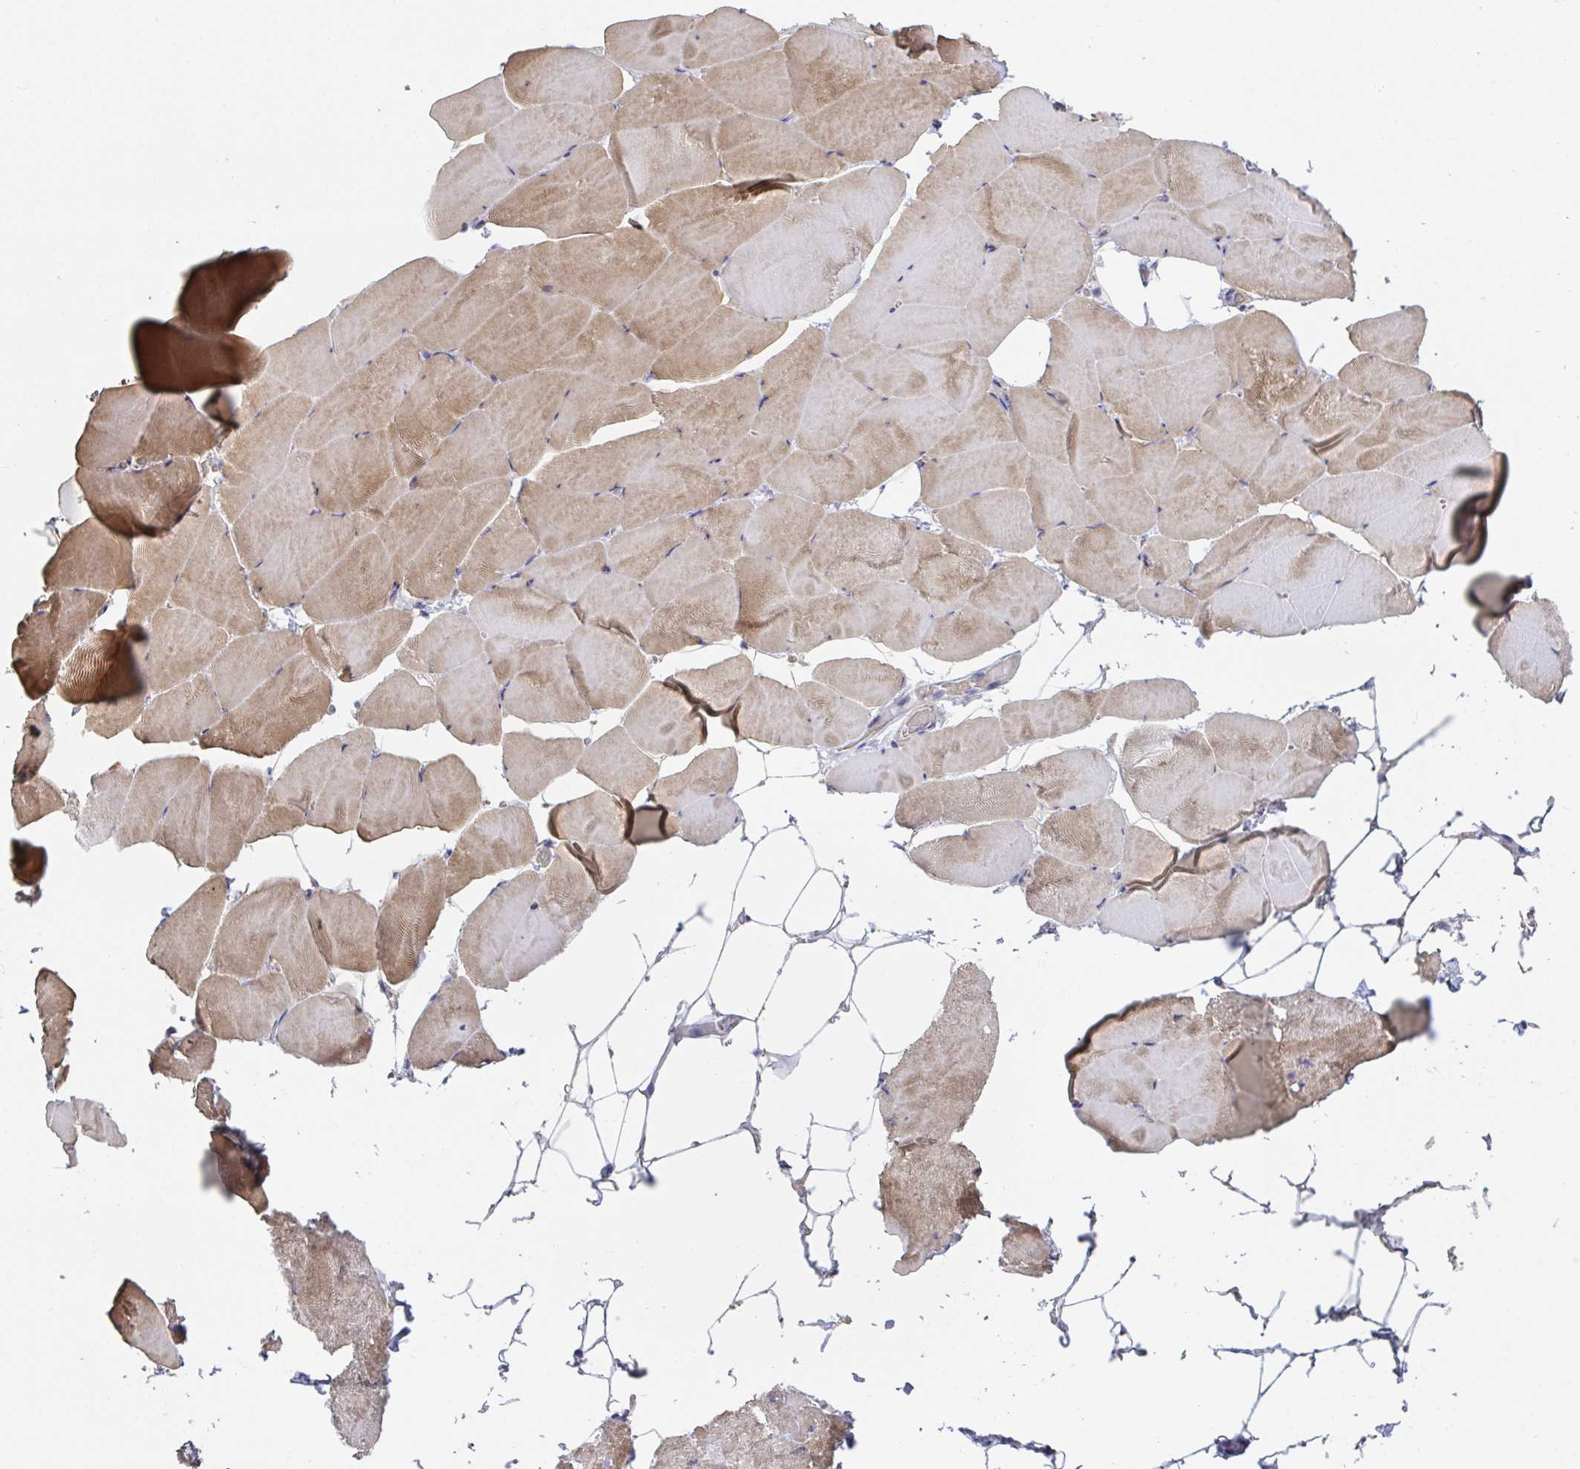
{"staining": {"intensity": "weak", "quantity": "25%-75%", "location": "cytoplasmic/membranous"}, "tissue": "skeletal muscle", "cell_type": "Myocytes", "image_type": "normal", "snomed": [{"axis": "morphology", "description": "Normal tissue, NOS"}, {"axis": "topography", "description": "Skeletal muscle"}], "caption": "Immunohistochemistry image of unremarkable skeletal muscle: skeletal muscle stained using IHC shows low levels of weak protein expression localized specifically in the cytoplasmic/membranous of myocytes, appearing as a cytoplasmic/membranous brown color.", "gene": "ANO5", "patient": {"sex": "female", "age": 64}}